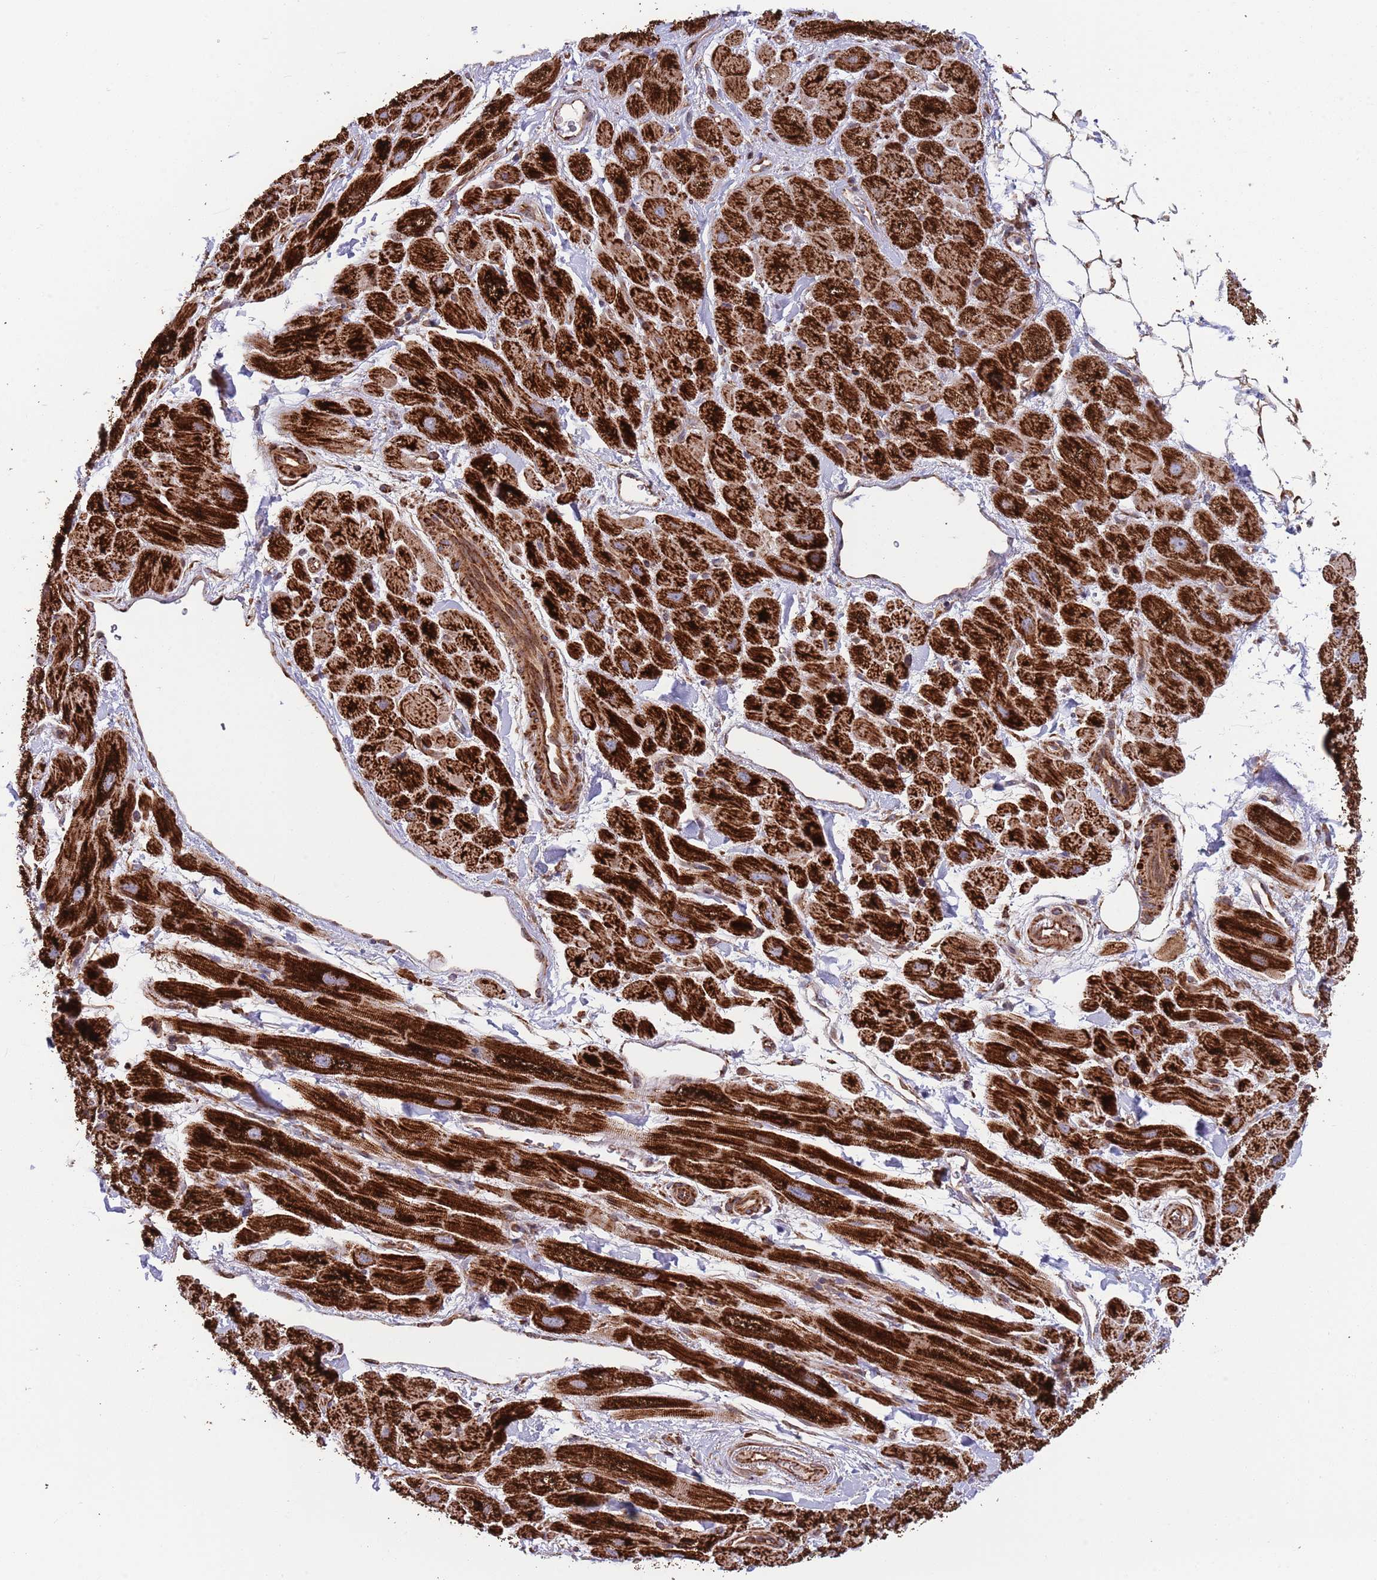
{"staining": {"intensity": "strong", "quantity": ">75%", "location": "cytoplasmic/membranous"}, "tissue": "heart muscle", "cell_type": "Cardiomyocytes", "image_type": "normal", "snomed": [{"axis": "morphology", "description": "Normal tissue, NOS"}, {"axis": "topography", "description": "Heart"}], "caption": "DAB (3,3'-diaminobenzidine) immunohistochemical staining of normal heart muscle shows strong cytoplasmic/membranous protein positivity in approximately >75% of cardiomyocytes.", "gene": "ATP5PD", "patient": {"sex": "male", "age": 65}}